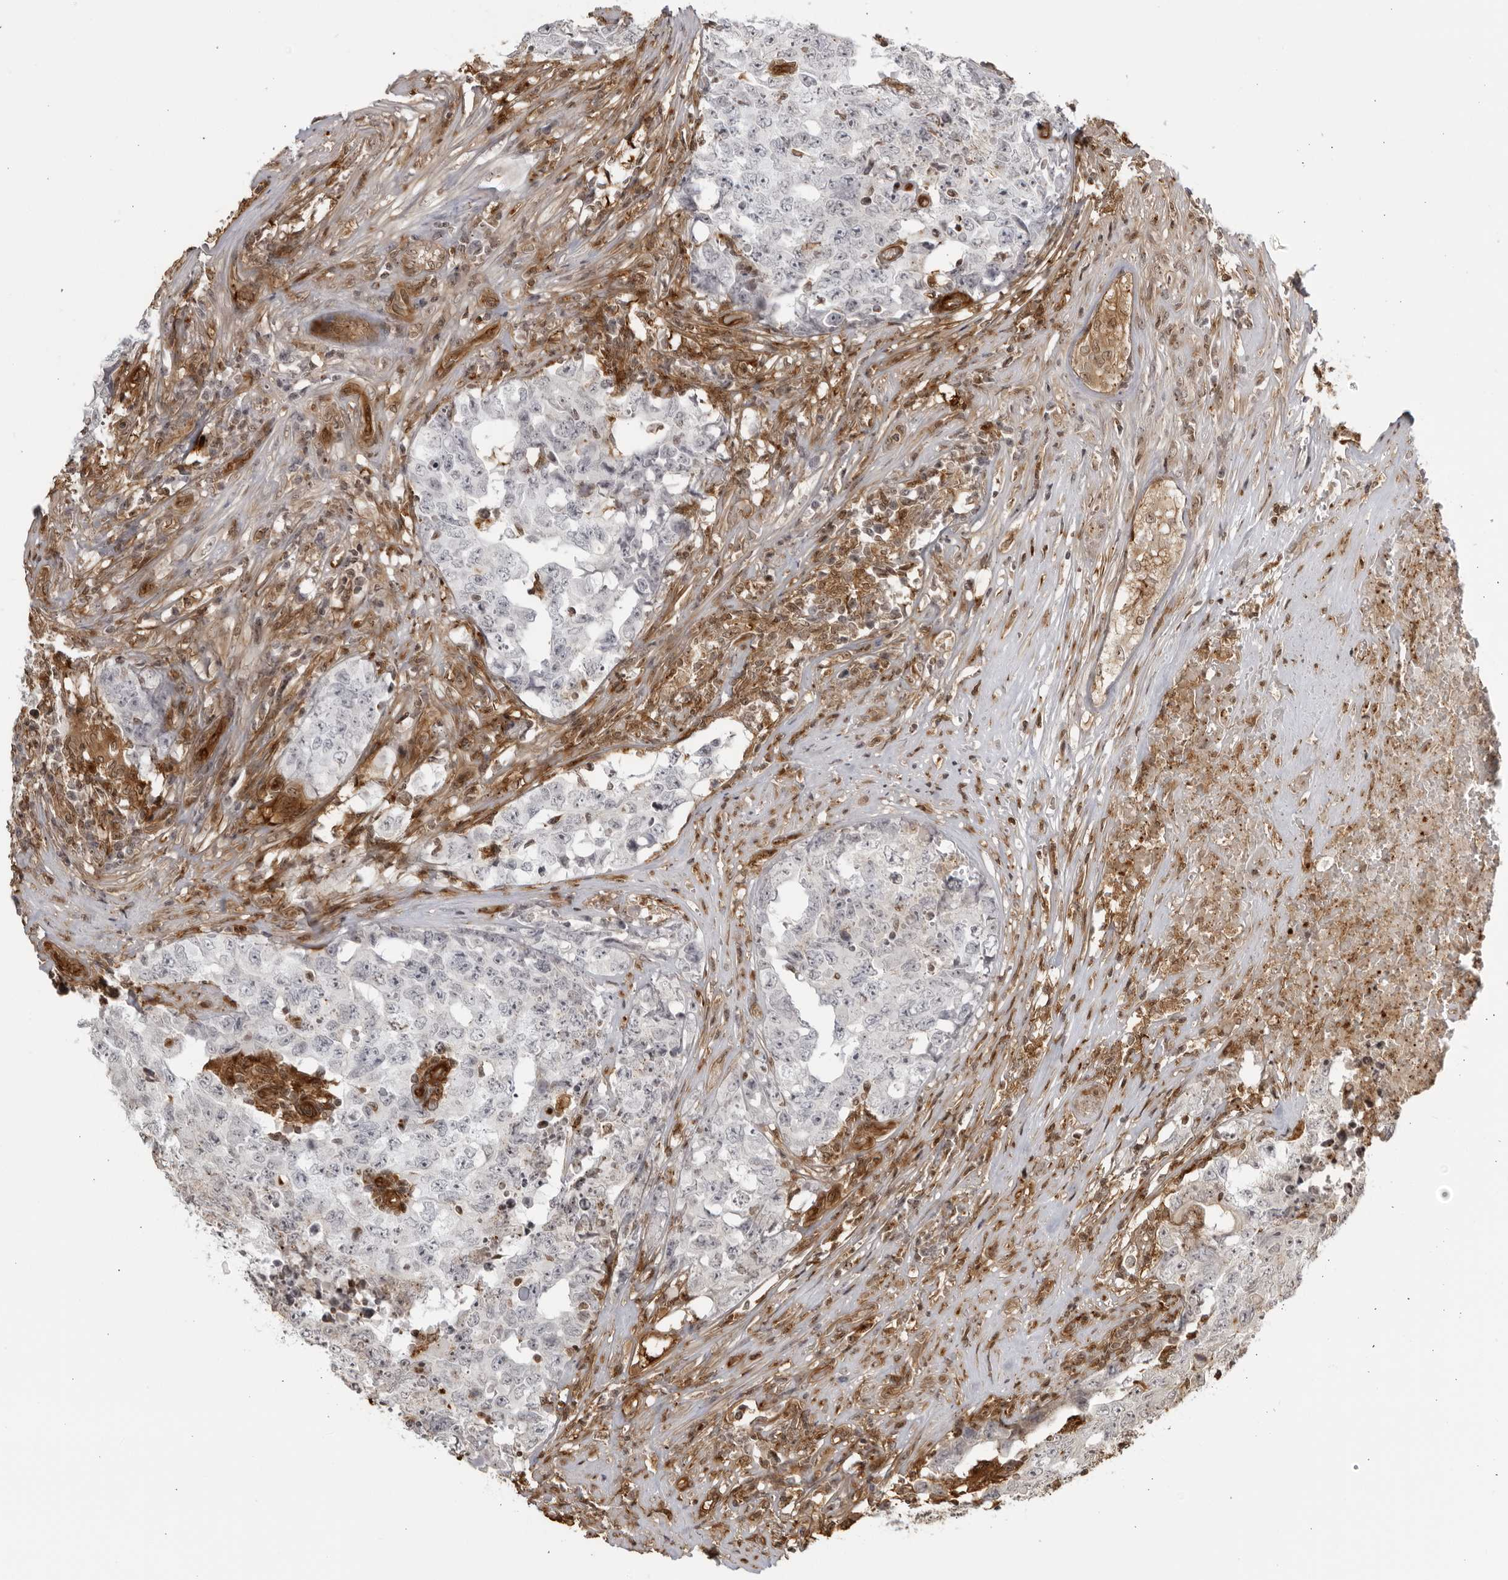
{"staining": {"intensity": "negative", "quantity": "none", "location": "none"}, "tissue": "testis cancer", "cell_type": "Tumor cells", "image_type": "cancer", "snomed": [{"axis": "morphology", "description": "Carcinoma, Embryonal, NOS"}, {"axis": "topography", "description": "Testis"}], "caption": "A micrograph of testis cancer stained for a protein shows no brown staining in tumor cells. The staining is performed using DAB (3,3'-diaminobenzidine) brown chromogen with nuclei counter-stained in using hematoxylin.", "gene": "TCF21", "patient": {"sex": "male", "age": 26}}